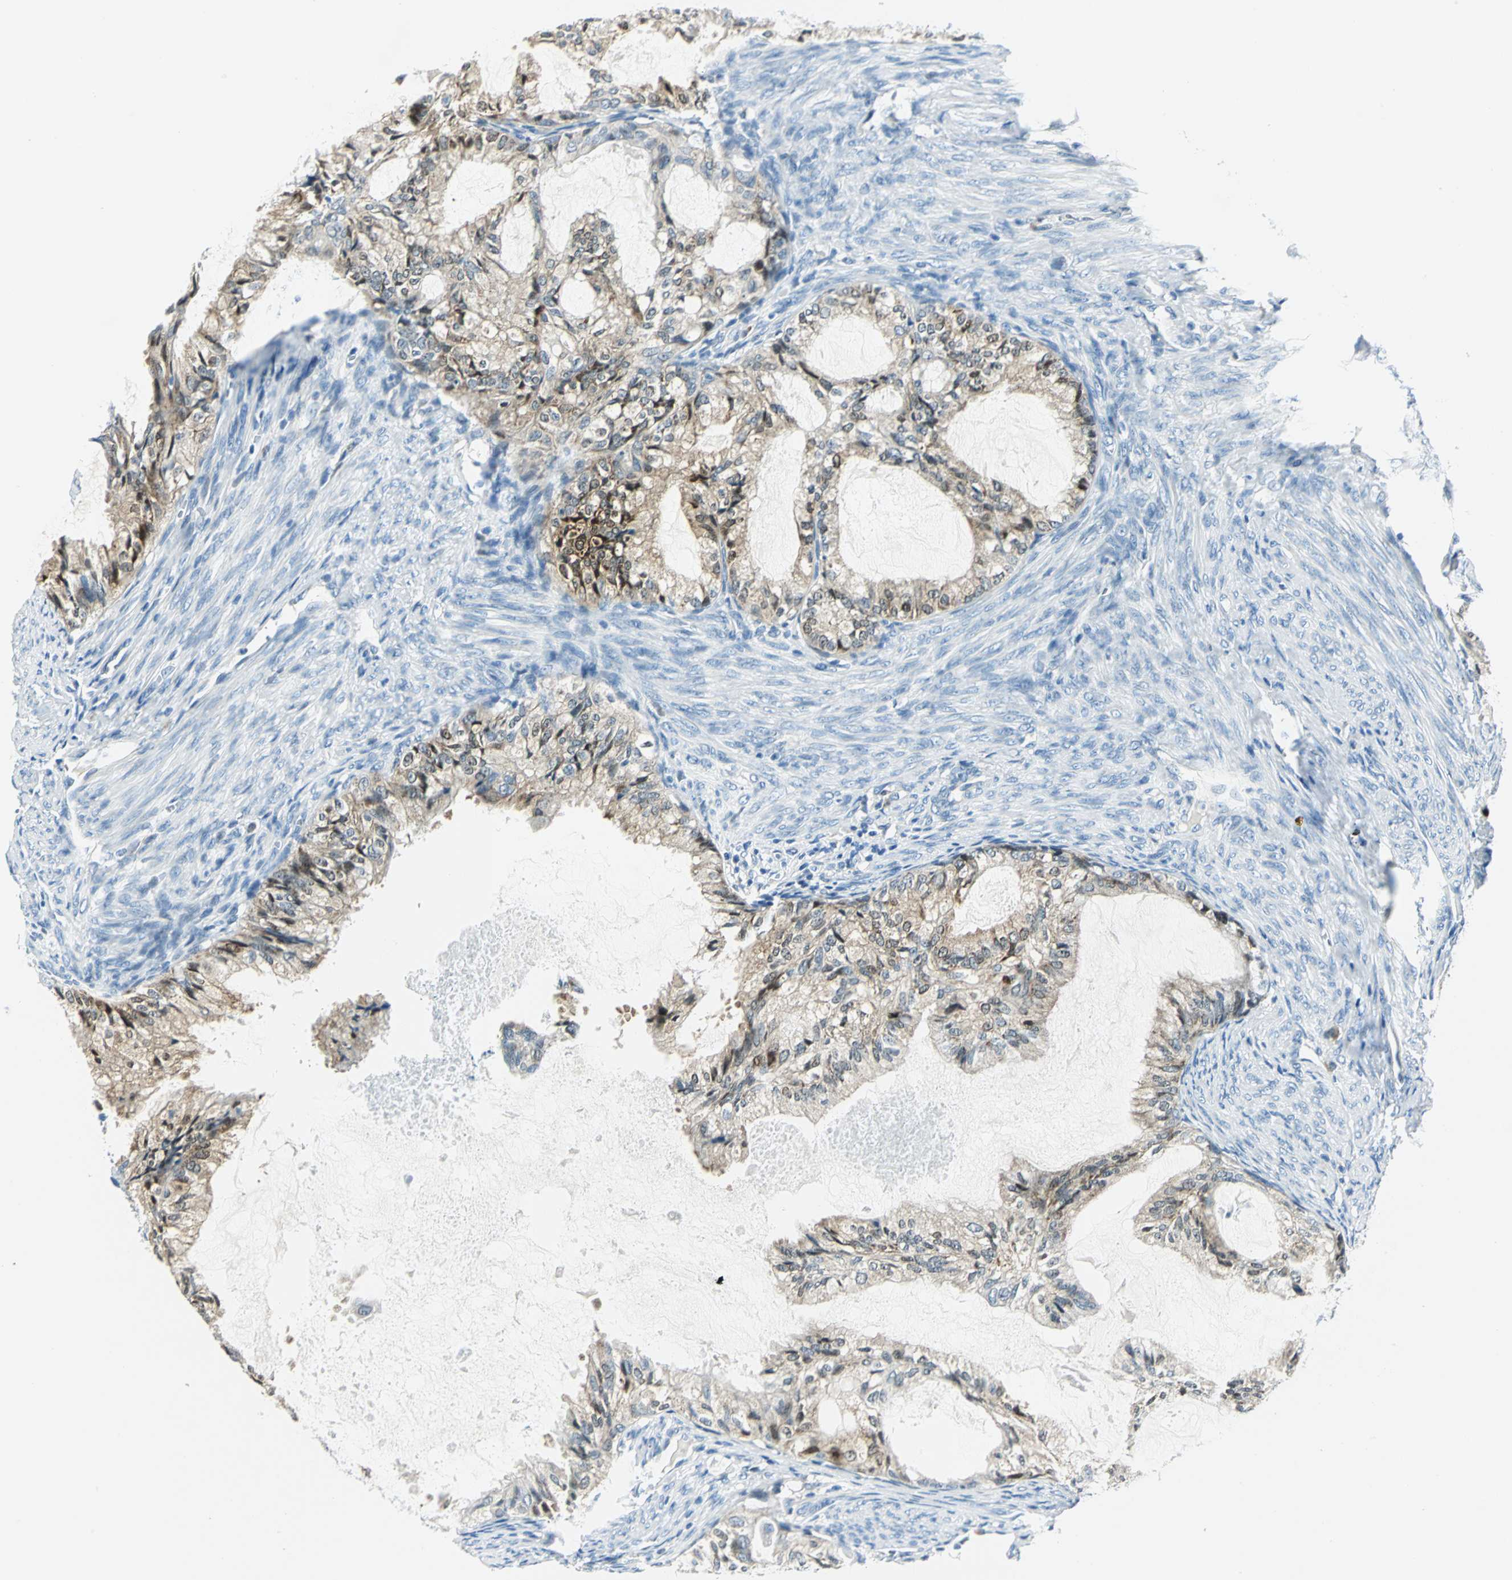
{"staining": {"intensity": "moderate", "quantity": "25%-75%", "location": "cytoplasmic/membranous,nuclear"}, "tissue": "cervical cancer", "cell_type": "Tumor cells", "image_type": "cancer", "snomed": [{"axis": "morphology", "description": "Normal tissue, NOS"}, {"axis": "morphology", "description": "Adenocarcinoma, NOS"}, {"axis": "topography", "description": "Cervix"}, {"axis": "topography", "description": "Endometrium"}], "caption": "A brown stain highlights moderate cytoplasmic/membranous and nuclear positivity of a protein in human cervical cancer tumor cells. (Brightfield microscopy of DAB IHC at high magnification).", "gene": "AKR1A1", "patient": {"sex": "female", "age": 86}}